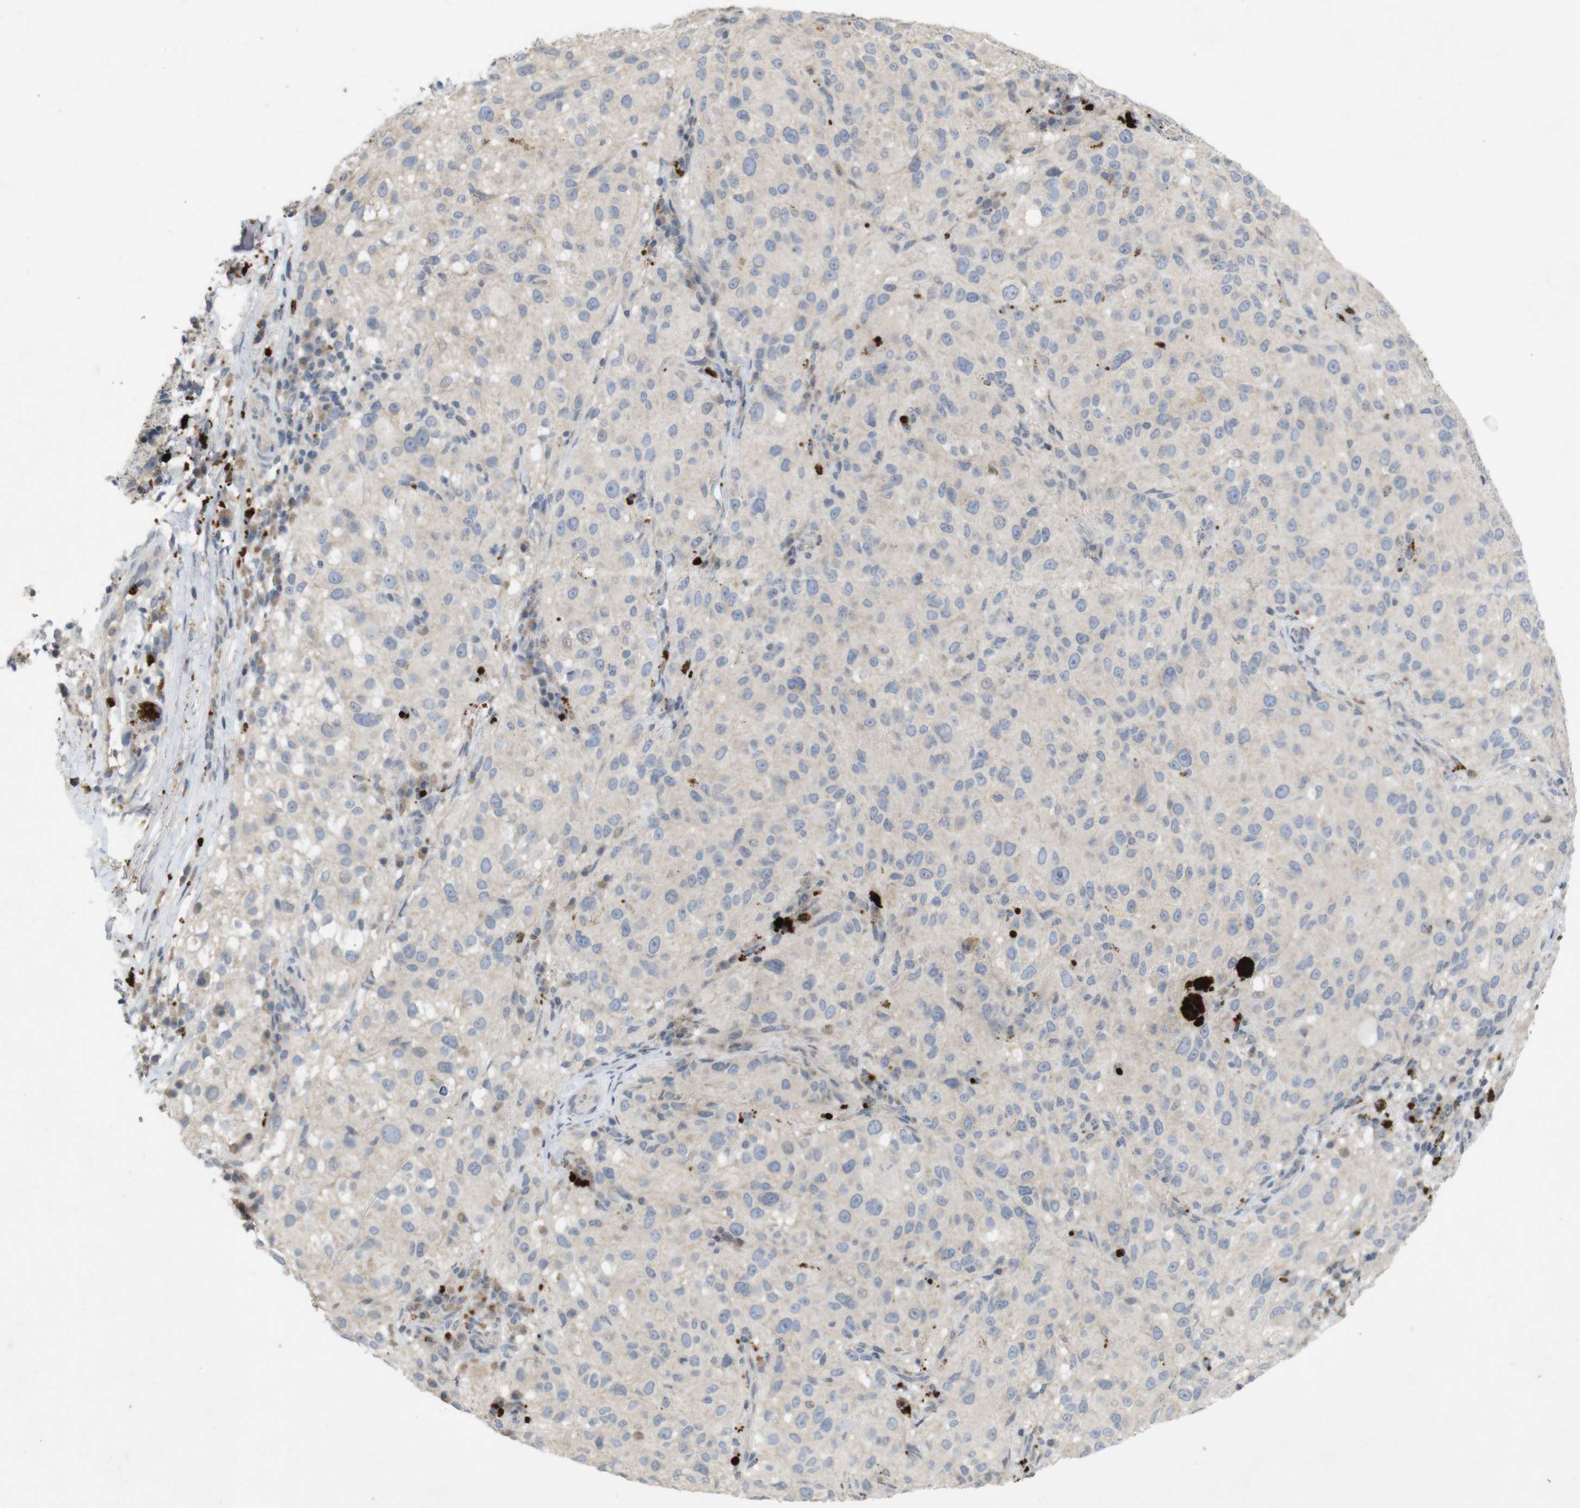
{"staining": {"intensity": "negative", "quantity": "none", "location": "none"}, "tissue": "melanoma", "cell_type": "Tumor cells", "image_type": "cancer", "snomed": [{"axis": "morphology", "description": "Necrosis, NOS"}, {"axis": "morphology", "description": "Malignant melanoma, NOS"}, {"axis": "topography", "description": "Skin"}], "caption": "Immunohistochemistry (IHC) image of human malignant melanoma stained for a protein (brown), which shows no expression in tumor cells. Nuclei are stained in blue.", "gene": "TSPAN14", "patient": {"sex": "female", "age": 87}}